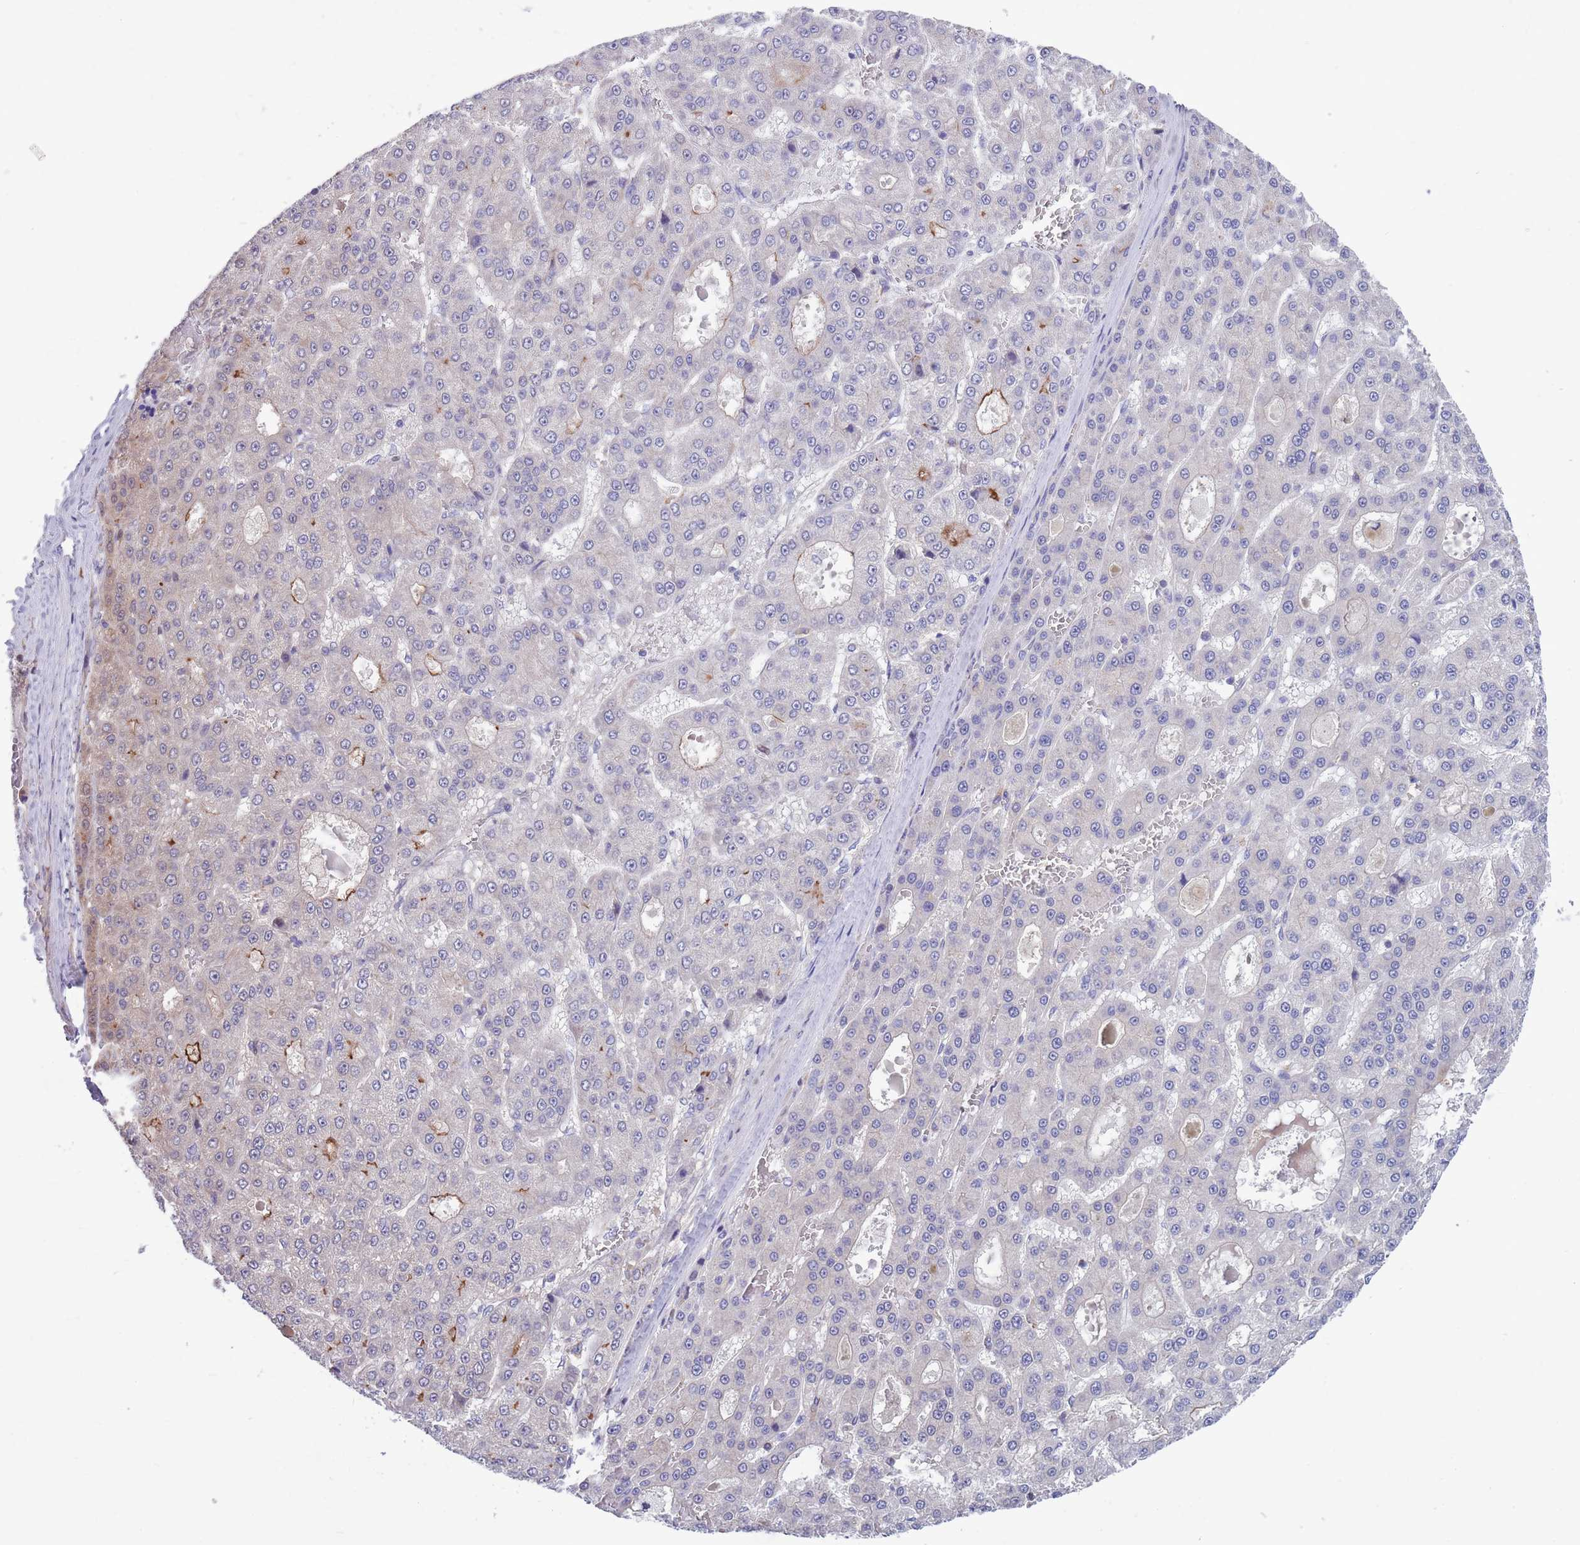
{"staining": {"intensity": "weak", "quantity": "<25%", "location": "cytoplasmic/membranous"}, "tissue": "liver cancer", "cell_type": "Tumor cells", "image_type": "cancer", "snomed": [{"axis": "morphology", "description": "Carcinoma, Hepatocellular, NOS"}, {"axis": "topography", "description": "Liver"}], "caption": "A photomicrograph of liver cancer (hepatocellular carcinoma) stained for a protein displays no brown staining in tumor cells. (Stains: DAB (3,3'-diaminobenzidine) immunohistochemistry with hematoxylin counter stain, Microscopy: brightfield microscopy at high magnification).", "gene": "KLHL29", "patient": {"sex": "male", "age": 70}}